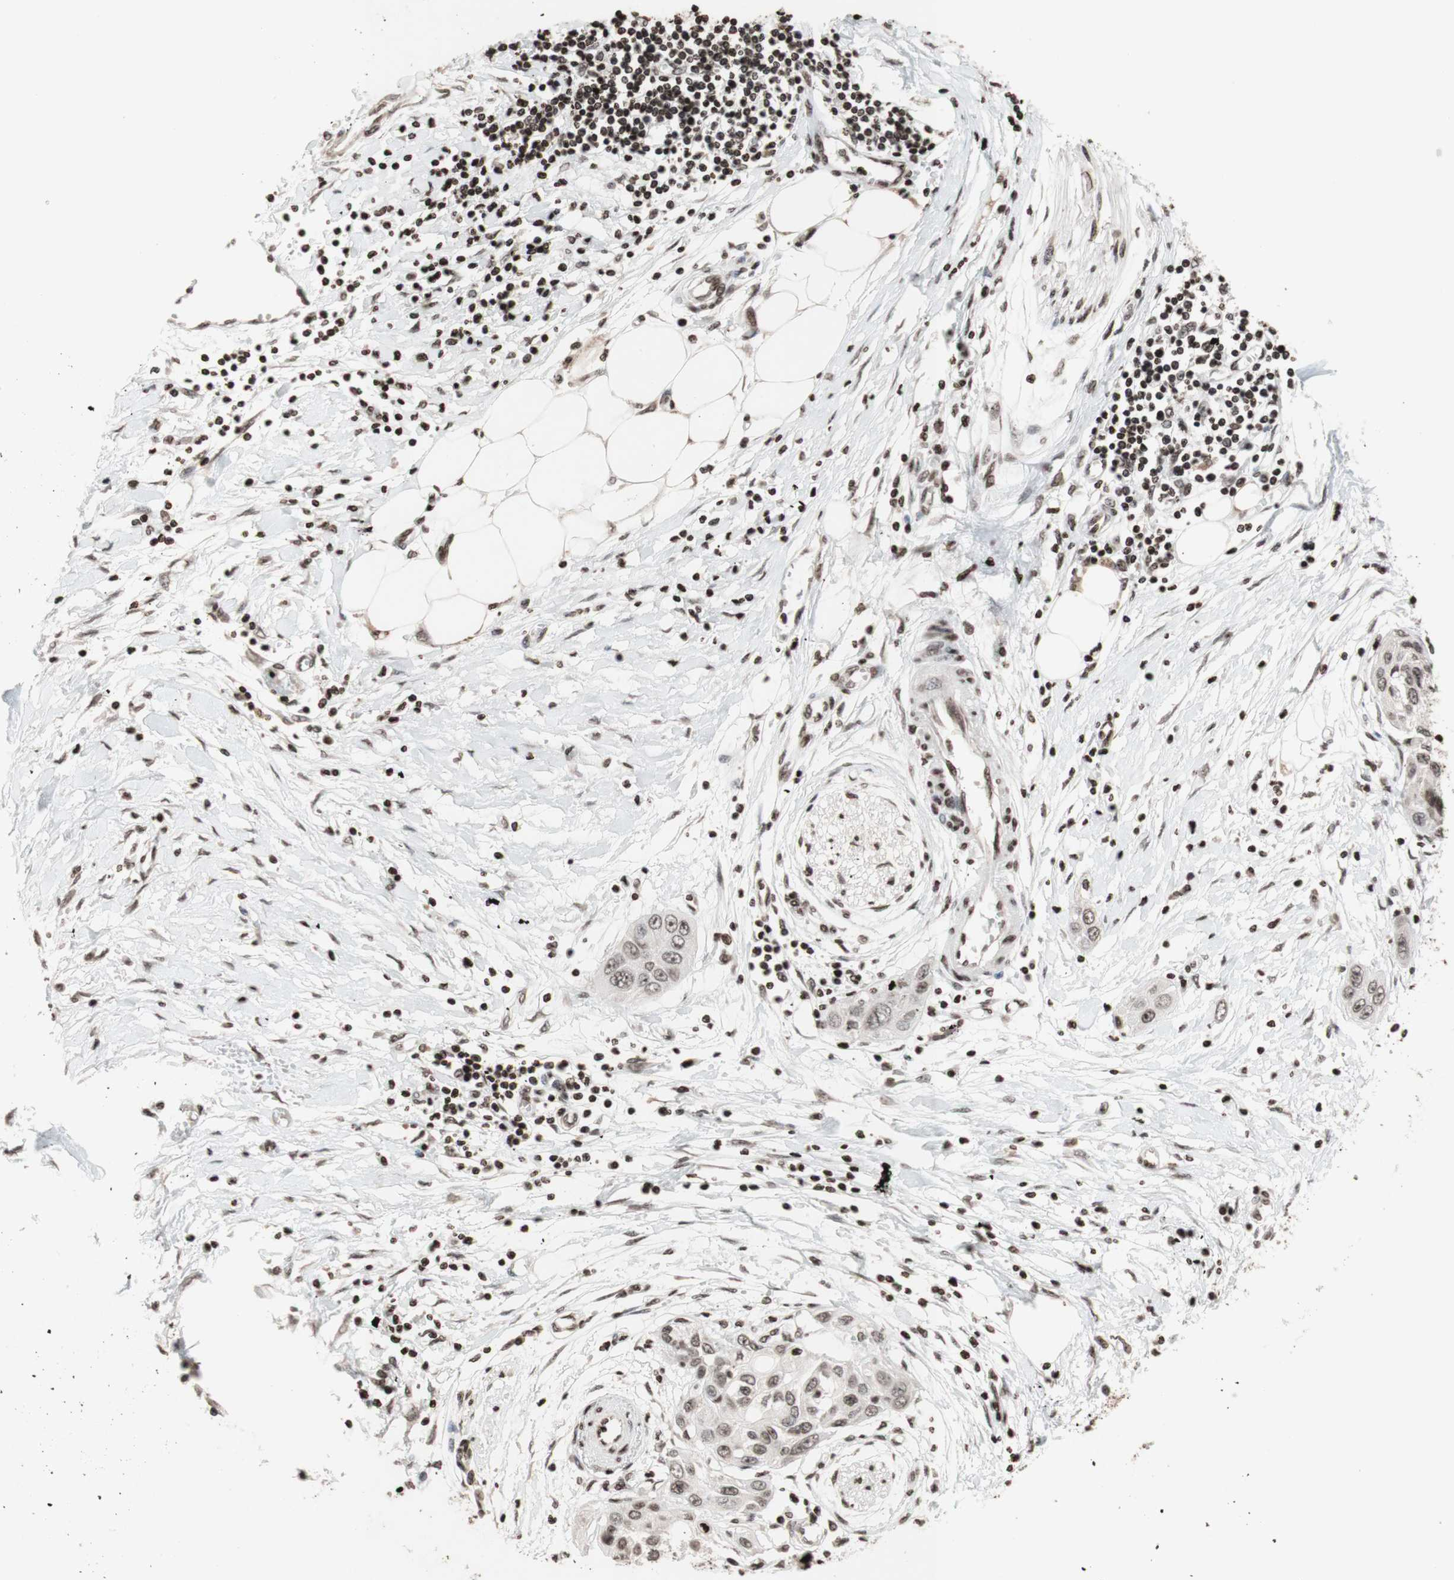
{"staining": {"intensity": "weak", "quantity": "25%-75%", "location": "nuclear"}, "tissue": "pancreatic cancer", "cell_type": "Tumor cells", "image_type": "cancer", "snomed": [{"axis": "morphology", "description": "Adenocarcinoma, NOS"}, {"axis": "topography", "description": "Pancreas"}], "caption": "This image displays pancreatic cancer stained with IHC to label a protein in brown. The nuclear of tumor cells show weak positivity for the protein. Nuclei are counter-stained blue.", "gene": "NCAPD2", "patient": {"sex": "female", "age": 70}}